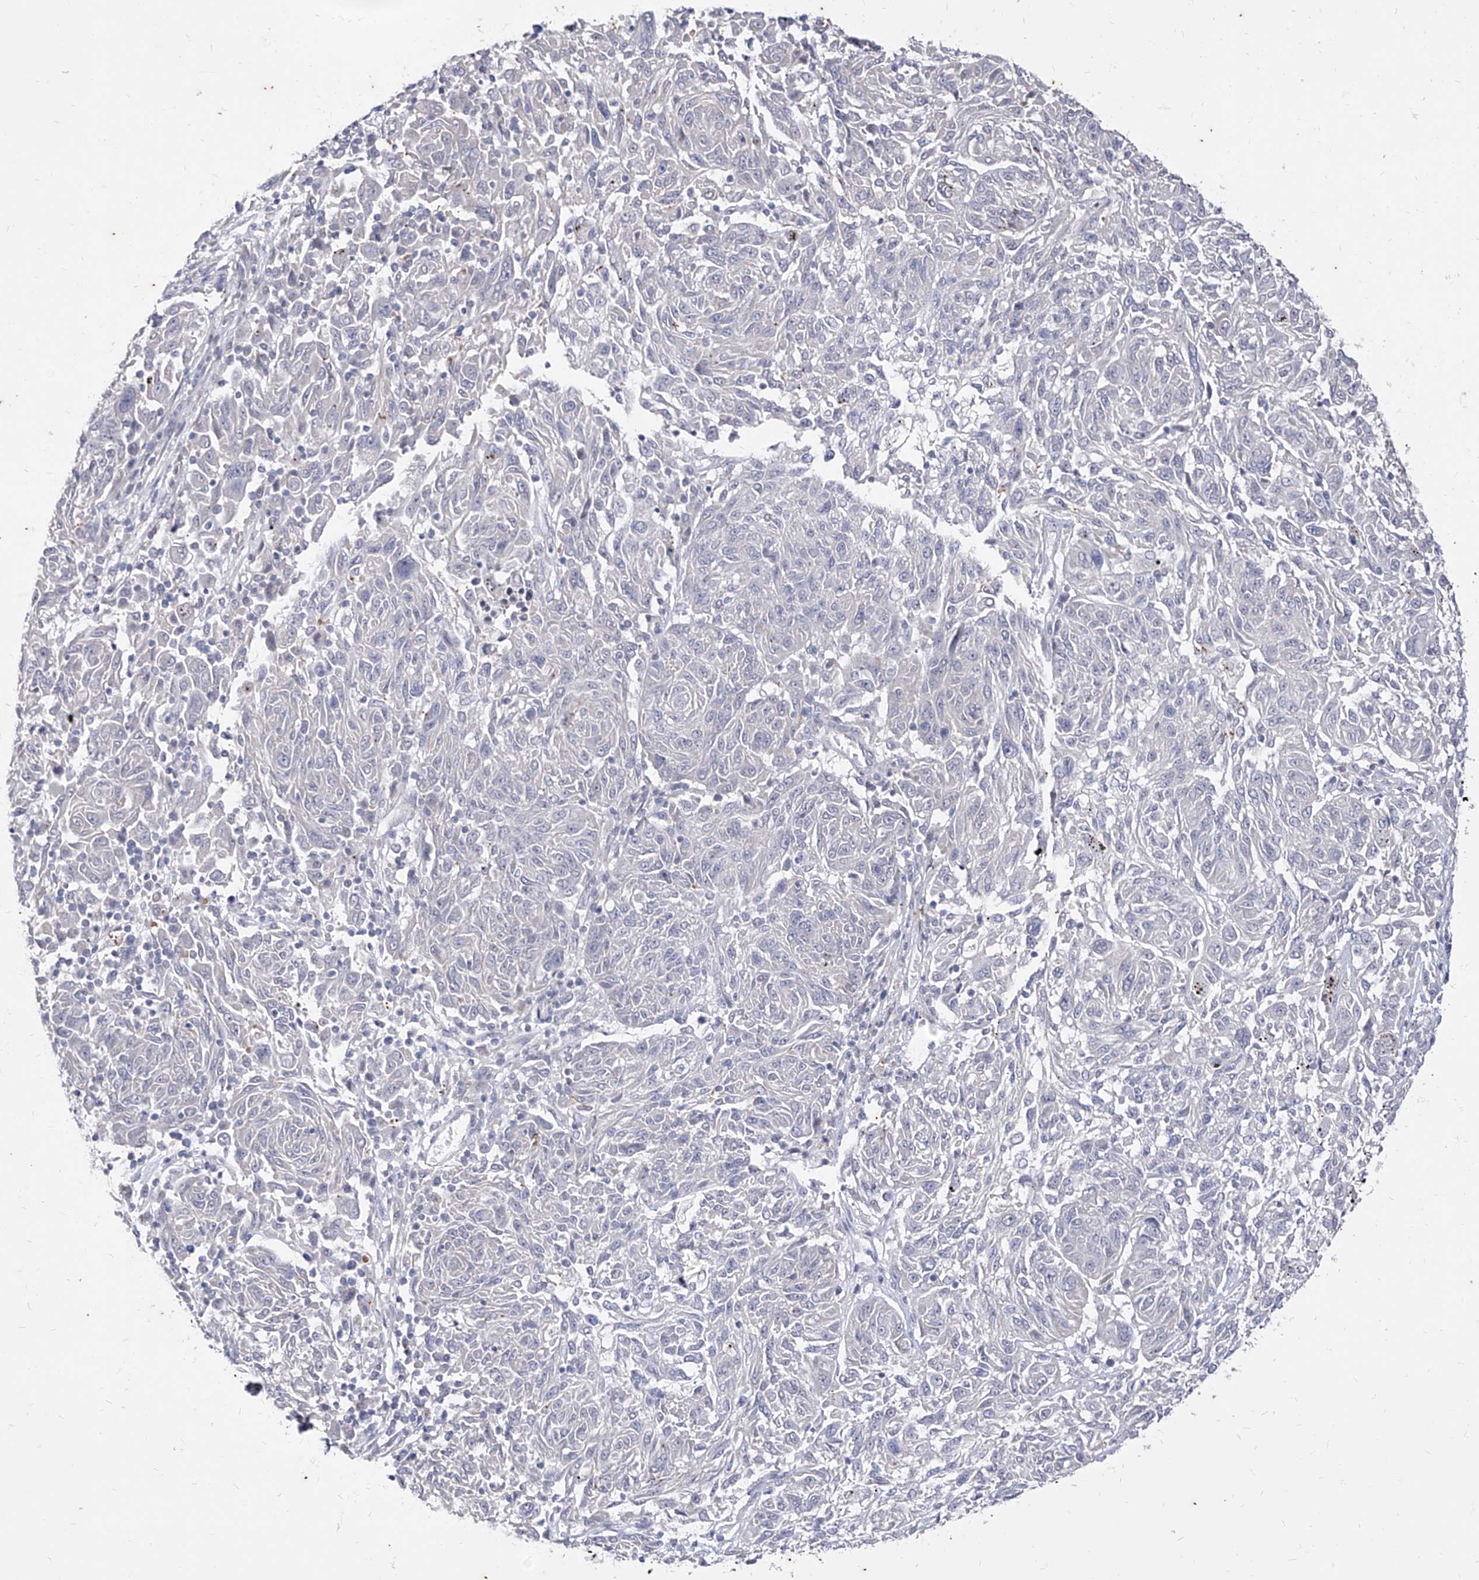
{"staining": {"intensity": "negative", "quantity": "none", "location": "none"}, "tissue": "melanoma", "cell_type": "Tumor cells", "image_type": "cancer", "snomed": [{"axis": "morphology", "description": "Malignant melanoma, NOS"}, {"axis": "topography", "description": "Skin"}], "caption": "The image reveals no staining of tumor cells in melanoma.", "gene": "PHF20L1", "patient": {"sex": "male", "age": 53}}